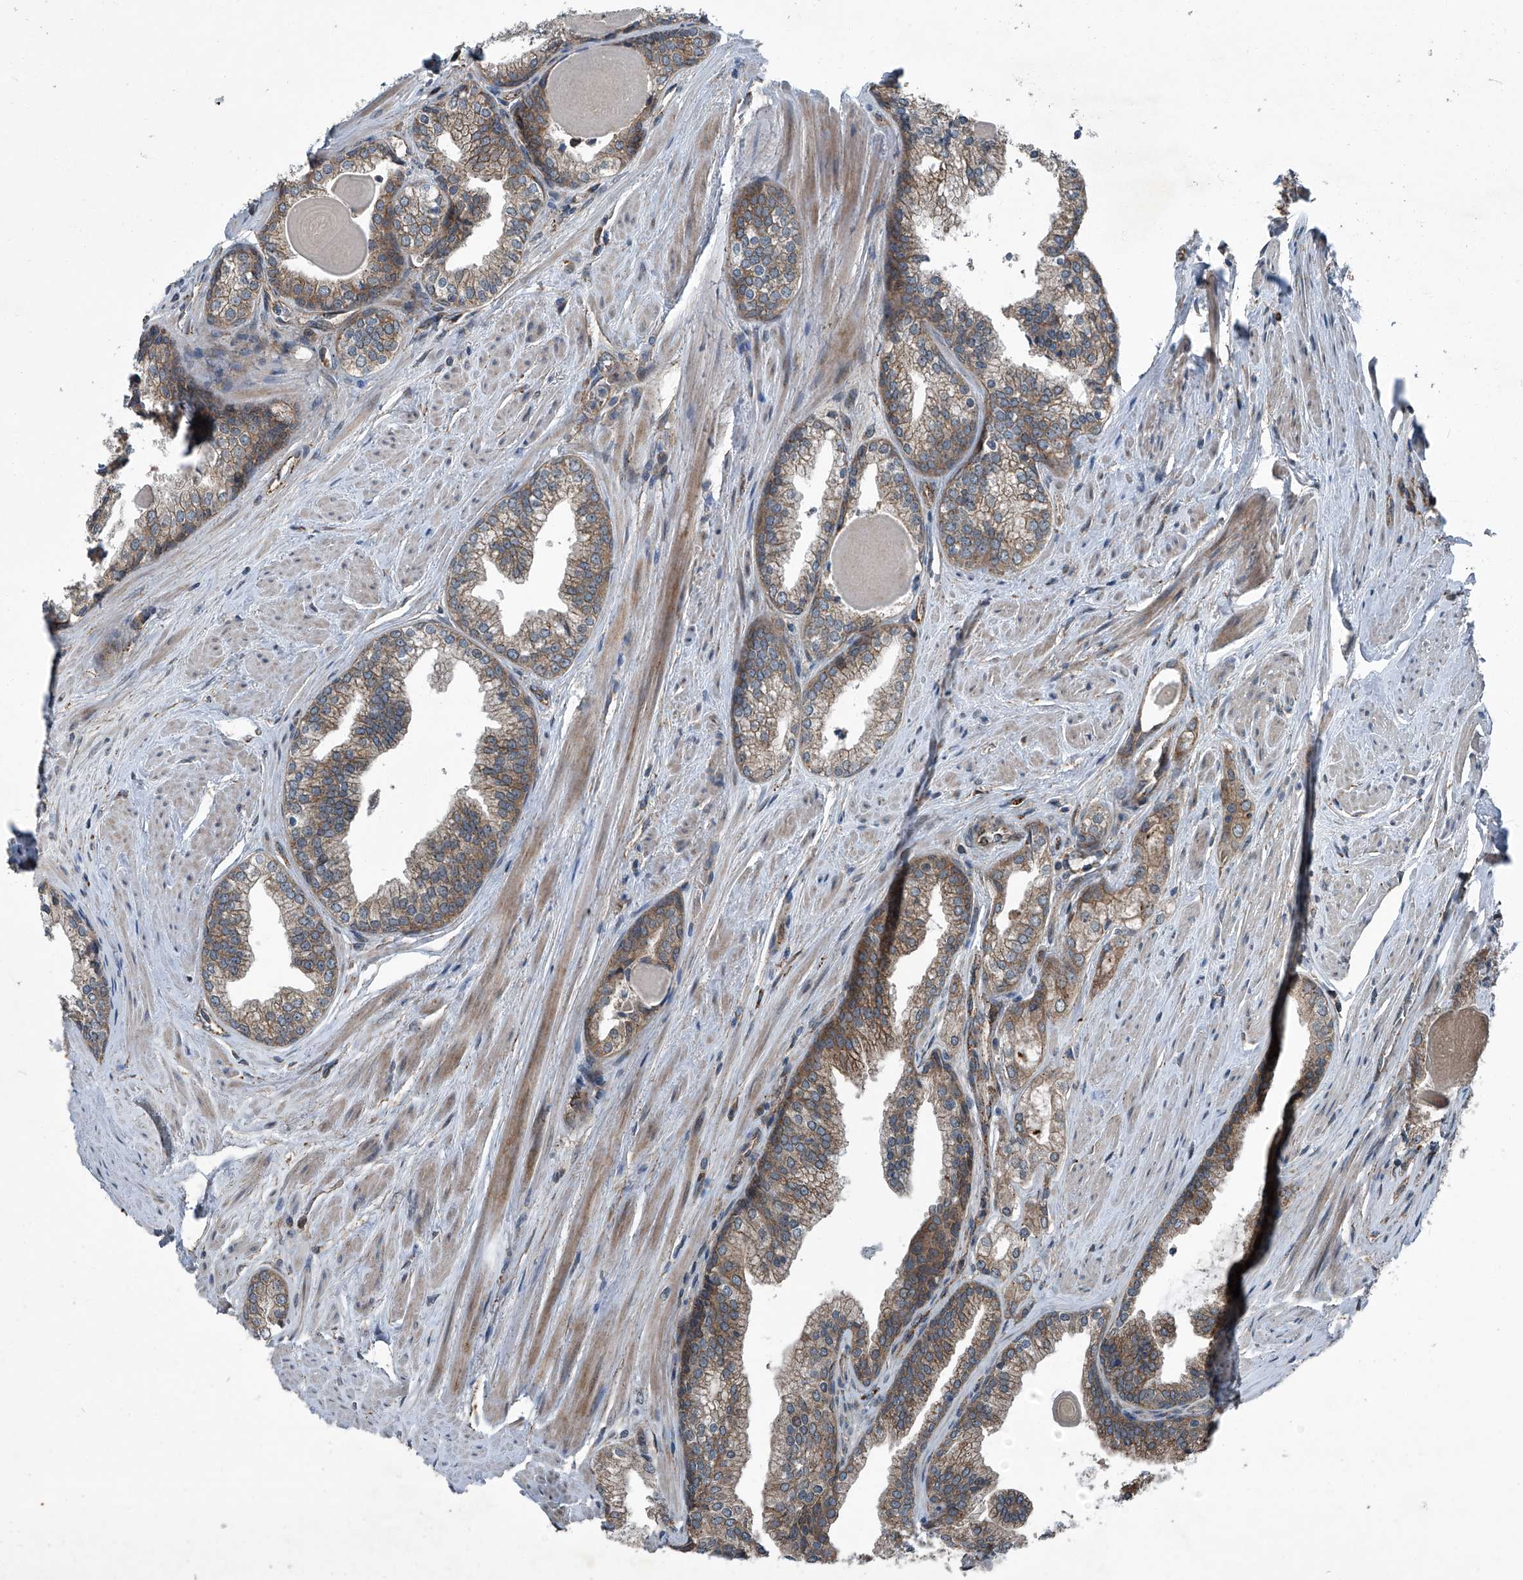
{"staining": {"intensity": "moderate", "quantity": ">75%", "location": "cytoplasmic/membranous"}, "tissue": "prostate cancer", "cell_type": "Tumor cells", "image_type": "cancer", "snomed": [{"axis": "morphology", "description": "Adenocarcinoma, High grade"}, {"axis": "topography", "description": "Prostate"}], "caption": "Adenocarcinoma (high-grade) (prostate) stained with immunohistochemistry displays moderate cytoplasmic/membranous expression in approximately >75% of tumor cells. (Stains: DAB (3,3'-diaminobenzidine) in brown, nuclei in blue, Microscopy: brightfield microscopy at high magnification).", "gene": "SENP2", "patient": {"sex": "male", "age": 63}}